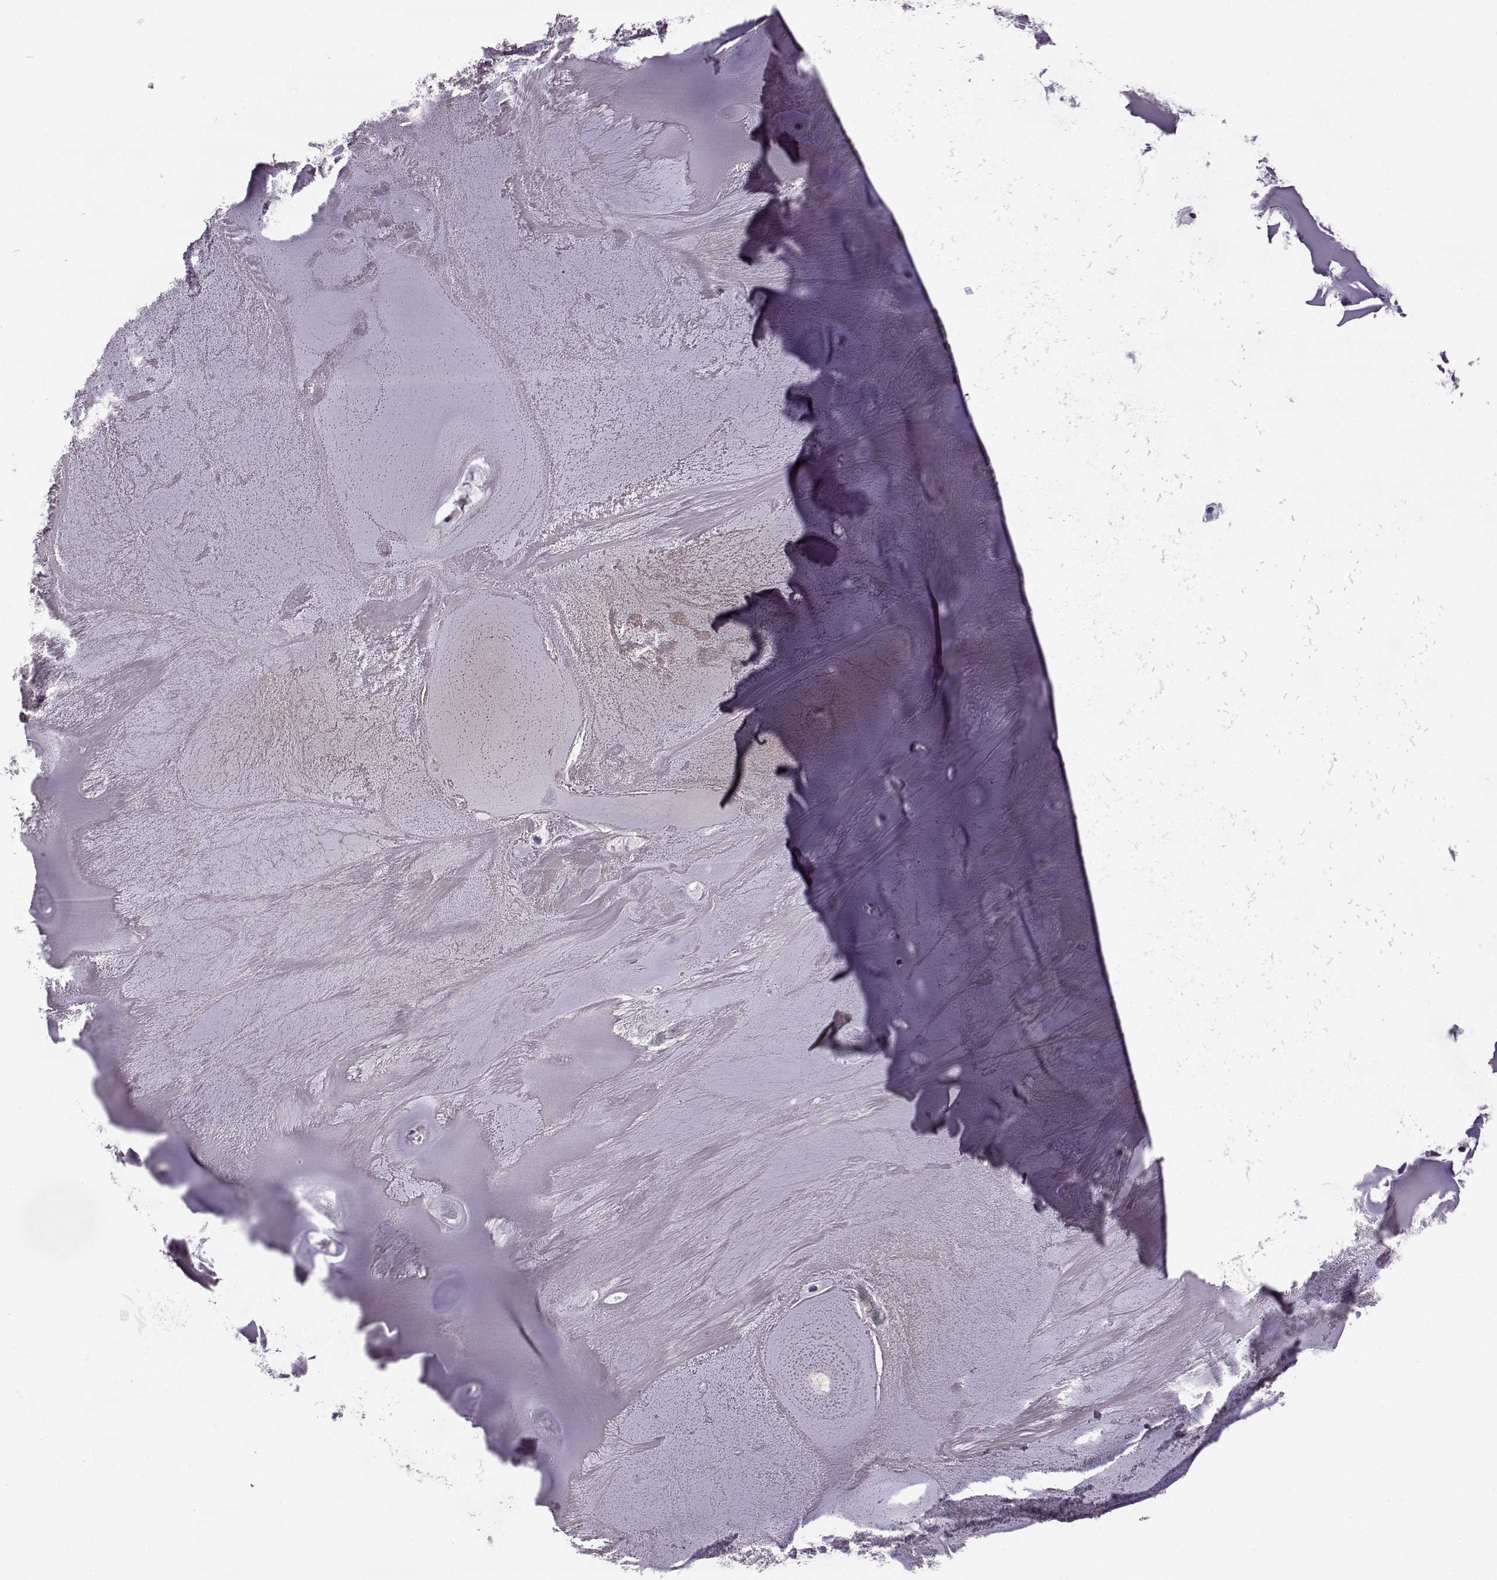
{"staining": {"intensity": "negative", "quantity": "none", "location": "none"}, "tissue": "soft tissue", "cell_type": "Chondrocytes", "image_type": "normal", "snomed": [{"axis": "morphology", "description": "Normal tissue, NOS"}, {"axis": "morphology", "description": "Squamous cell carcinoma, NOS"}, {"axis": "topography", "description": "Cartilage tissue"}, {"axis": "topography", "description": "Lung"}], "caption": "IHC photomicrograph of benign soft tissue: human soft tissue stained with DAB reveals no significant protein staining in chondrocytes. (Immunohistochemistry, brightfield microscopy, high magnification).", "gene": "ODAD4", "patient": {"sex": "male", "age": 66}}